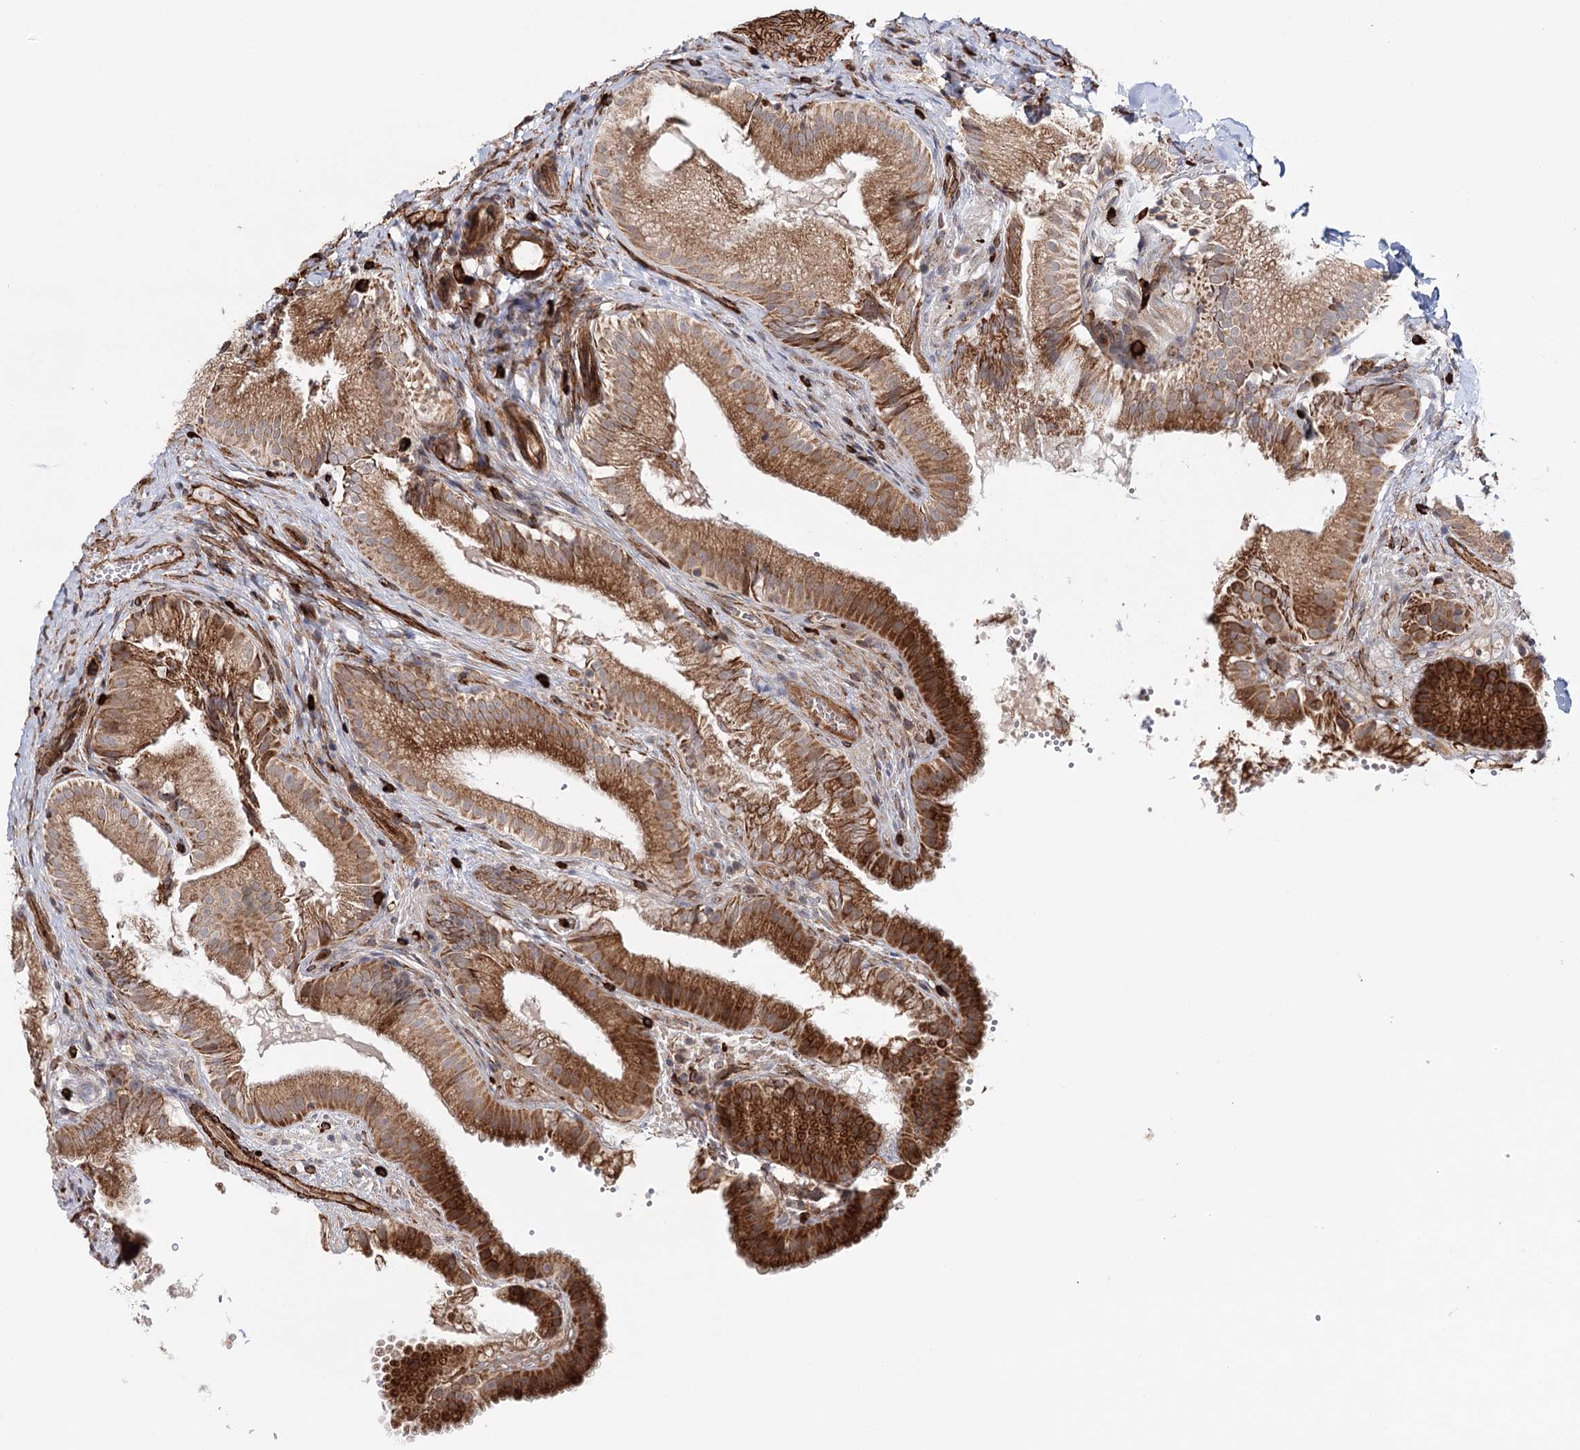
{"staining": {"intensity": "strong", "quantity": ">75%", "location": "cytoplasmic/membranous"}, "tissue": "gallbladder", "cell_type": "Glandular cells", "image_type": "normal", "snomed": [{"axis": "morphology", "description": "Normal tissue, NOS"}, {"axis": "topography", "description": "Gallbladder"}], "caption": "The image displays staining of benign gallbladder, revealing strong cytoplasmic/membranous protein expression (brown color) within glandular cells. (Stains: DAB (3,3'-diaminobenzidine) in brown, nuclei in blue, Microscopy: brightfield microscopy at high magnification).", "gene": "MKNK1", "patient": {"sex": "female", "age": 30}}